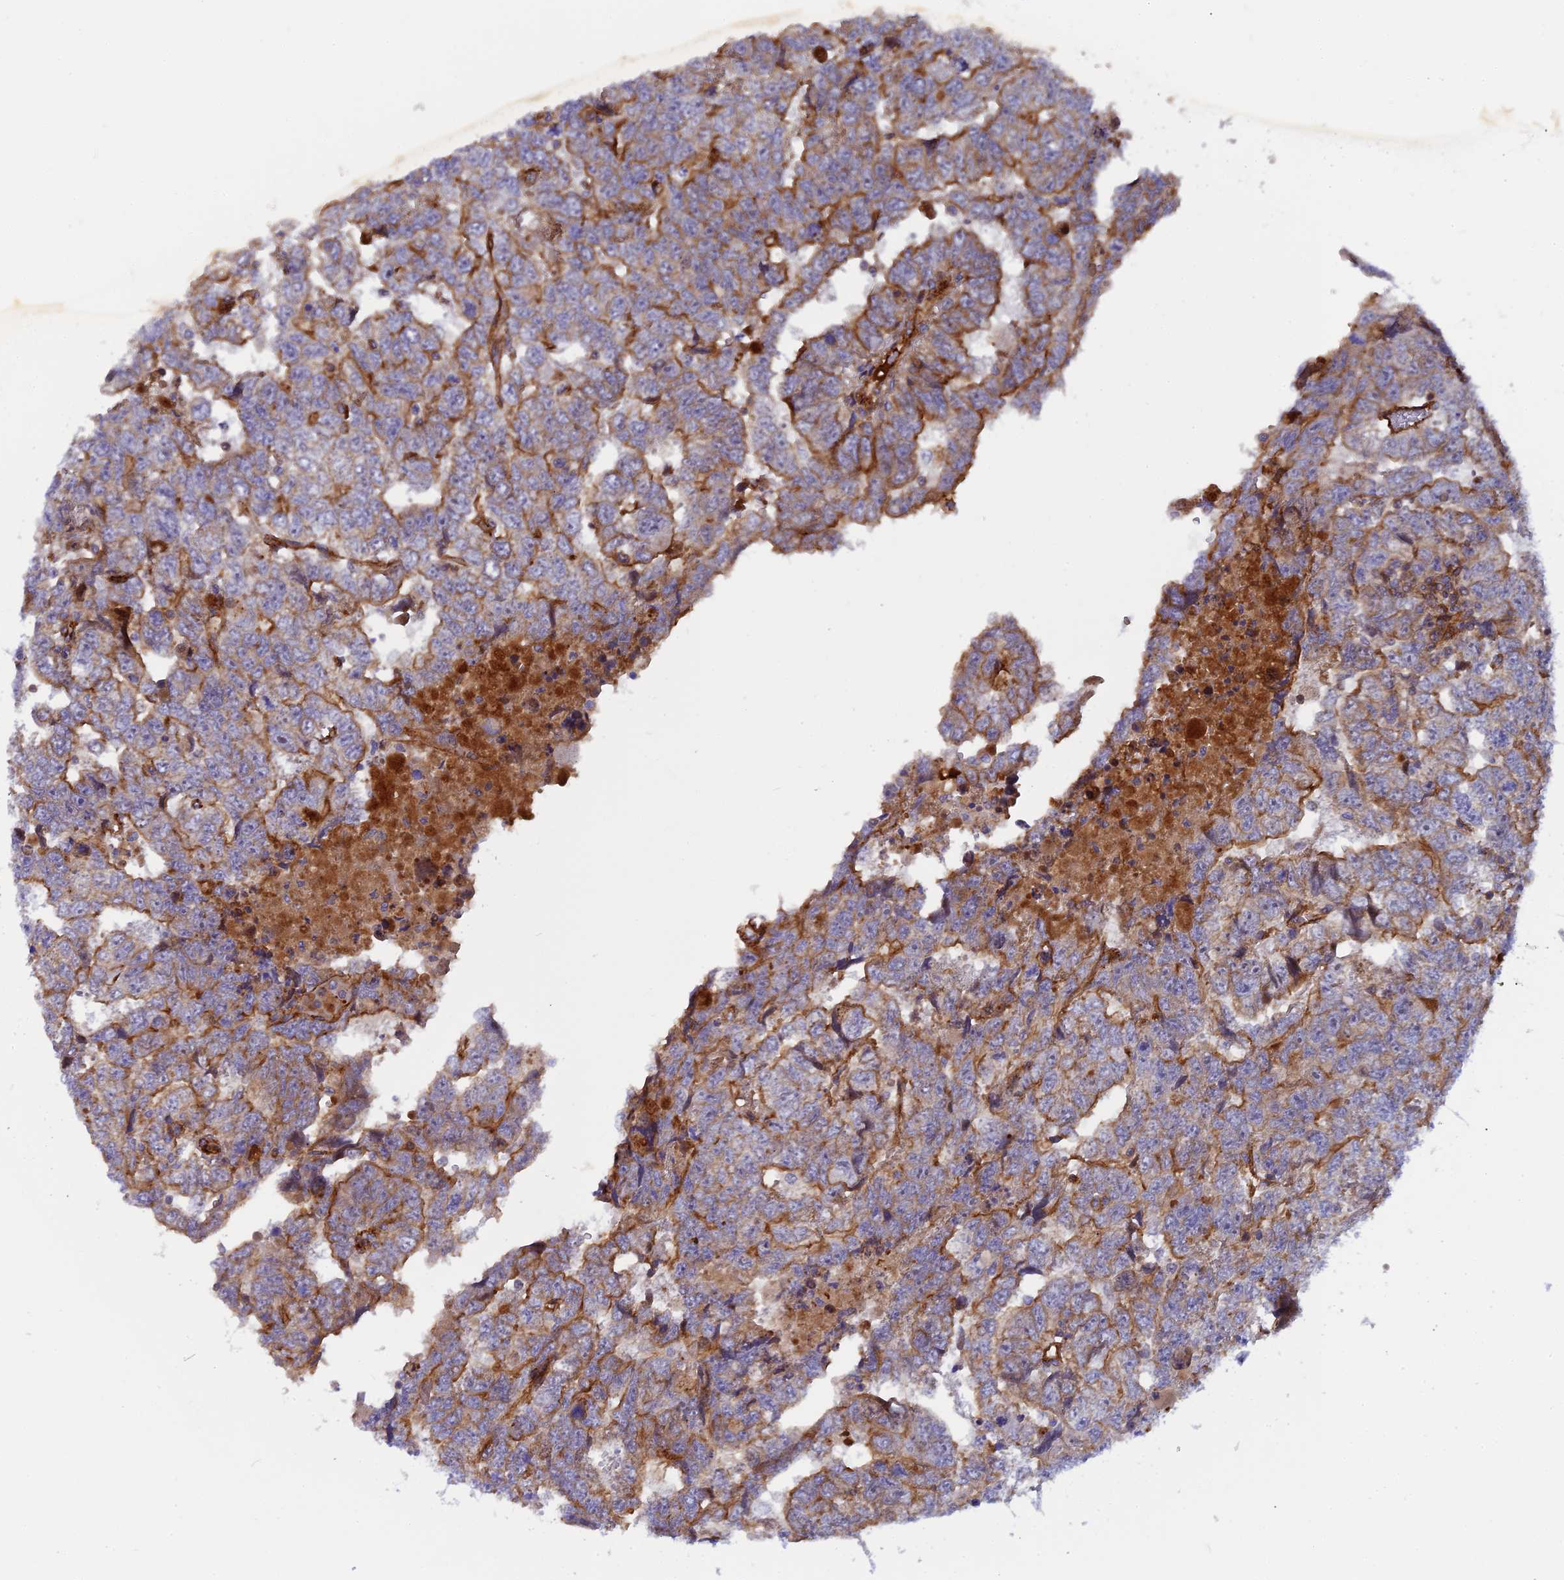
{"staining": {"intensity": "moderate", "quantity": "25%-75%", "location": "cytoplasmic/membranous"}, "tissue": "testis cancer", "cell_type": "Tumor cells", "image_type": "cancer", "snomed": [{"axis": "morphology", "description": "Carcinoma, Embryonal, NOS"}, {"axis": "topography", "description": "Testis"}], "caption": "Immunohistochemistry staining of testis embryonal carcinoma, which exhibits medium levels of moderate cytoplasmic/membranous staining in approximately 25%-75% of tumor cells indicating moderate cytoplasmic/membranous protein positivity. The staining was performed using DAB (3,3'-diaminobenzidine) (brown) for protein detection and nuclei were counterstained in hematoxylin (blue).", "gene": "CNBD2", "patient": {"sex": "male", "age": 36}}